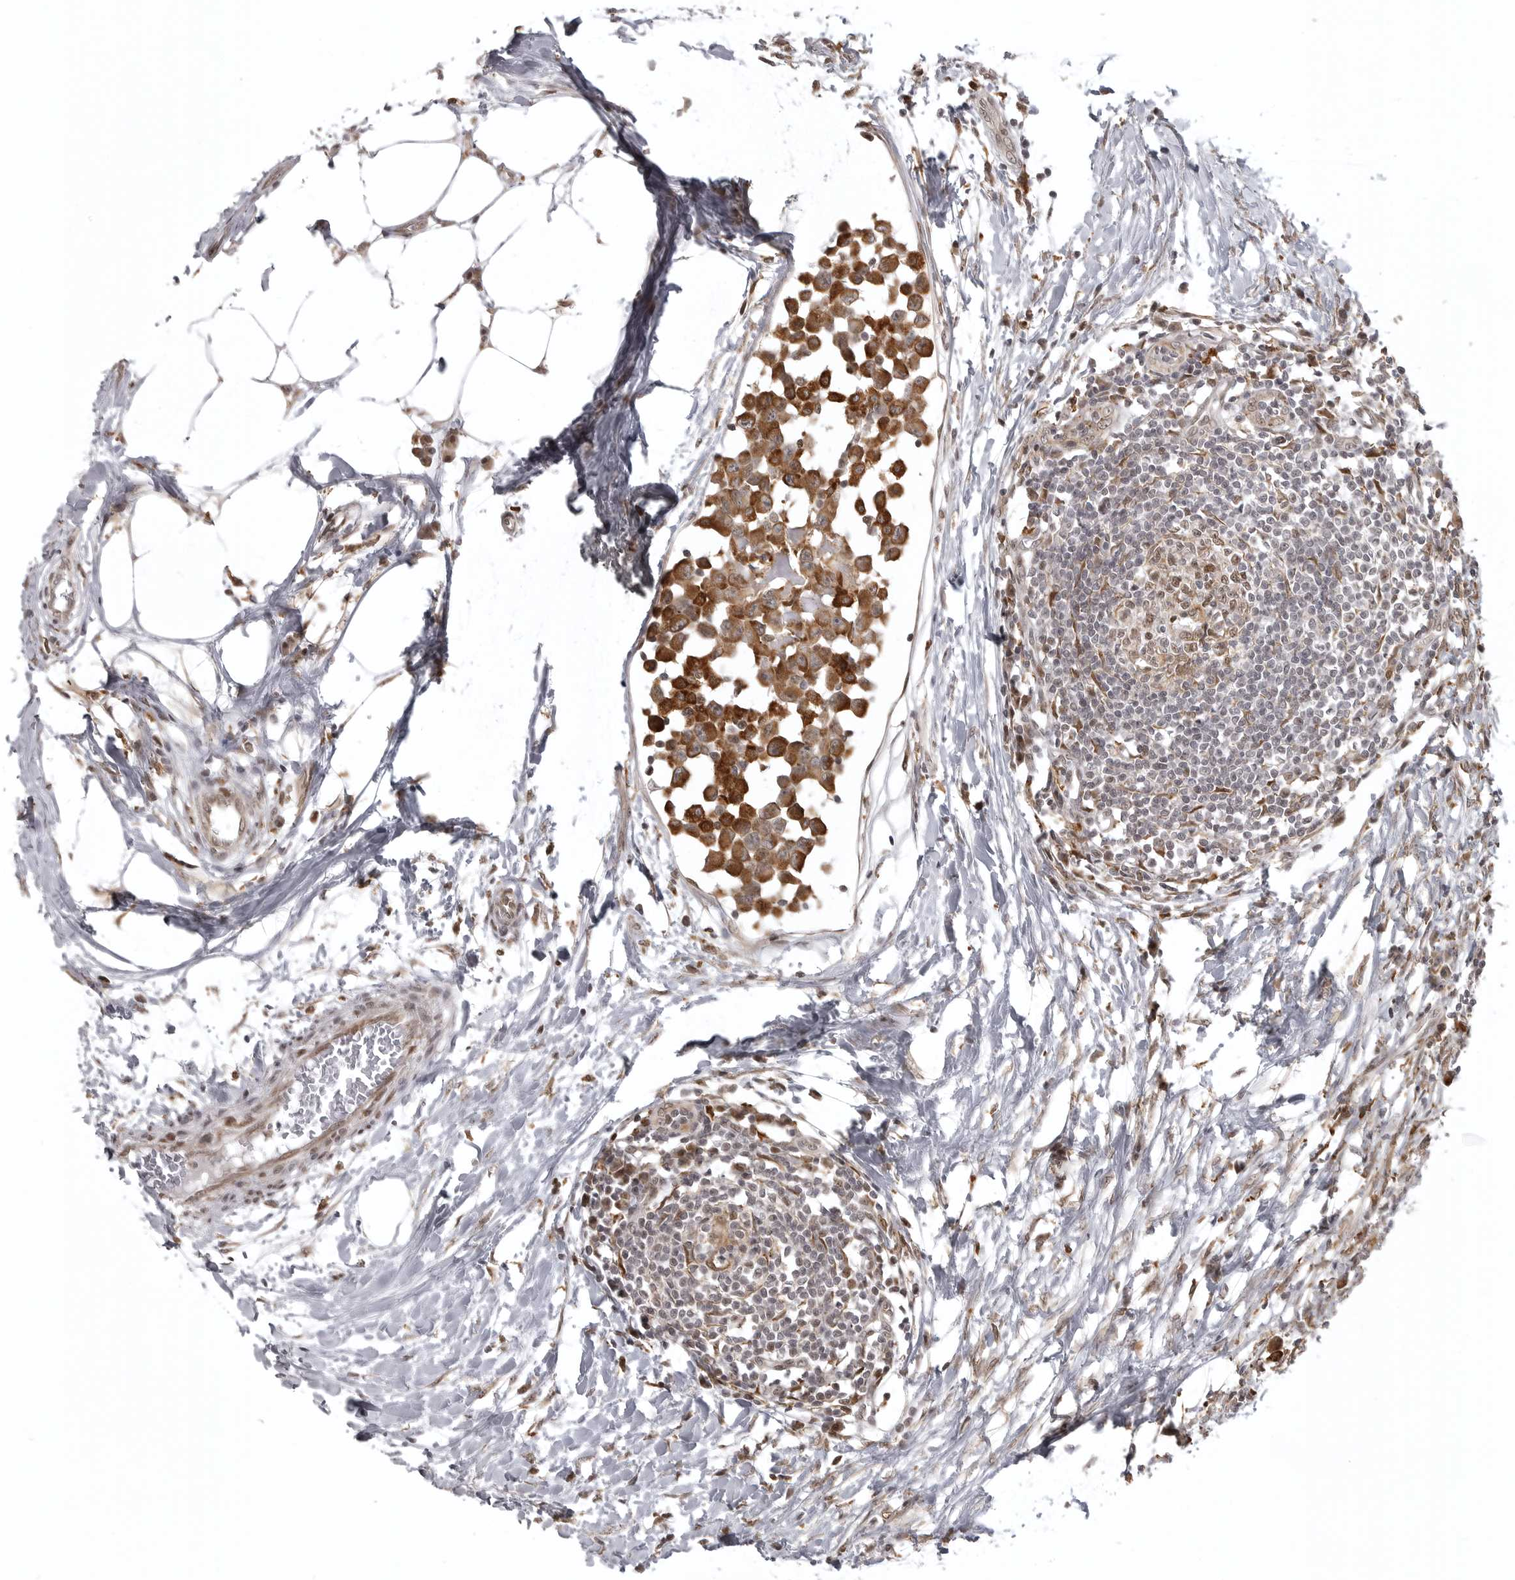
{"staining": {"intensity": "moderate", "quantity": ">75%", "location": "nuclear"}, "tissue": "lymph node", "cell_type": "Germinal center cells", "image_type": "normal", "snomed": [{"axis": "morphology", "description": "Normal tissue, NOS"}, {"axis": "morphology", "description": "Malignant melanoma, Metastatic site"}, {"axis": "topography", "description": "Lymph node"}], "caption": "Immunohistochemical staining of normal human lymph node reveals >75% levels of moderate nuclear protein expression in about >75% of germinal center cells. (DAB (3,3'-diaminobenzidine) IHC with brightfield microscopy, high magnification).", "gene": "ISG20L2", "patient": {"sex": "male", "age": 41}}